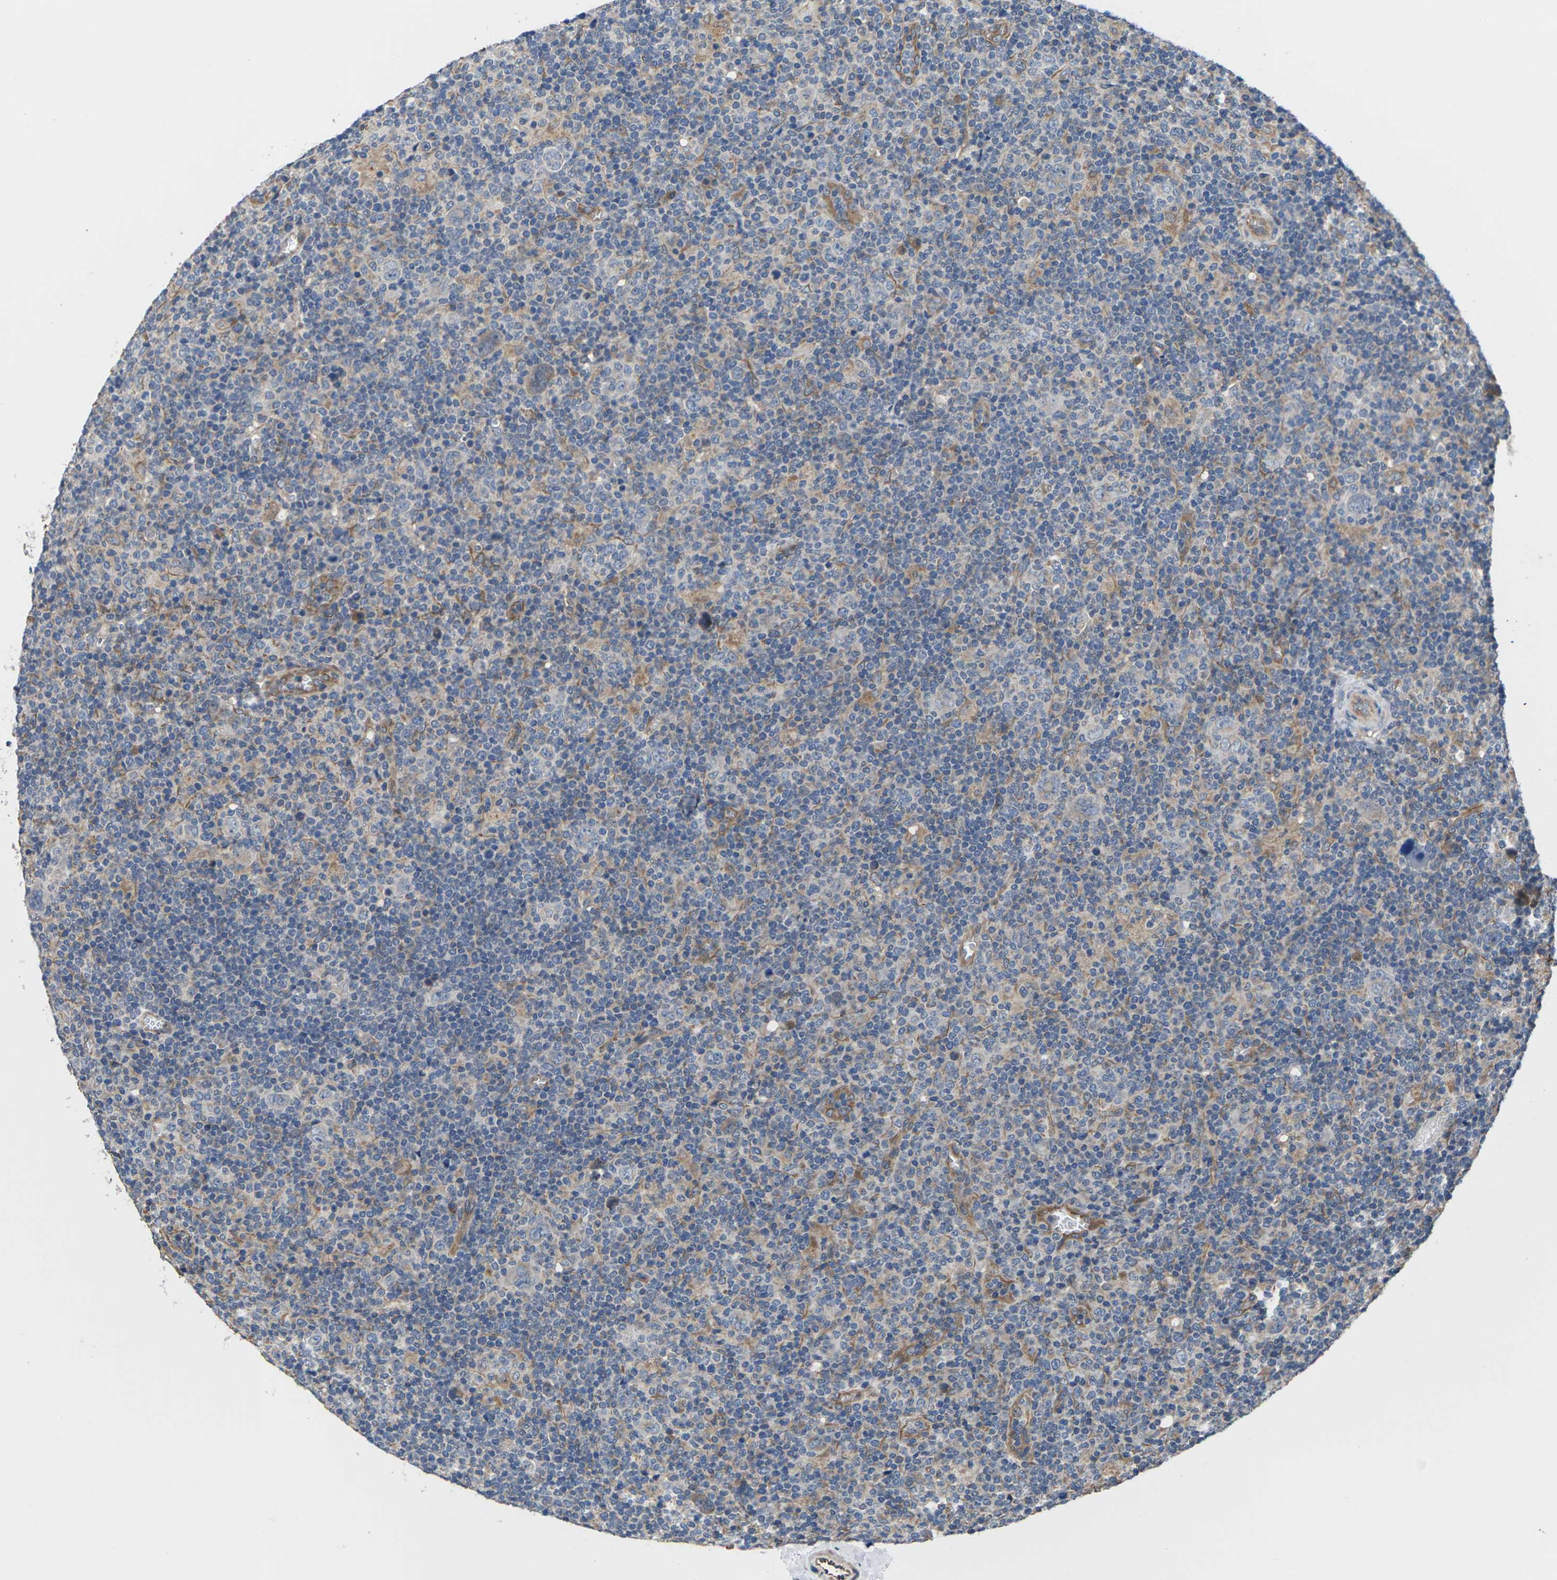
{"staining": {"intensity": "moderate", "quantity": ">75%", "location": "cytoplasmic/membranous"}, "tissue": "lymphoma", "cell_type": "Tumor cells", "image_type": "cancer", "snomed": [{"axis": "morphology", "description": "Hodgkin's disease, NOS"}, {"axis": "topography", "description": "Lymph node"}], "caption": "Immunohistochemistry (IHC) photomicrograph of neoplastic tissue: human Hodgkin's disease stained using IHC shows medium levels of moderate protein expression localized specifically in the cytoplasmic/membranous of tumor cells, appearing as a cytoplasmic/membranous brown color.", "gene": "DKK2", "patient": {"sex": "female", "age": 57}}